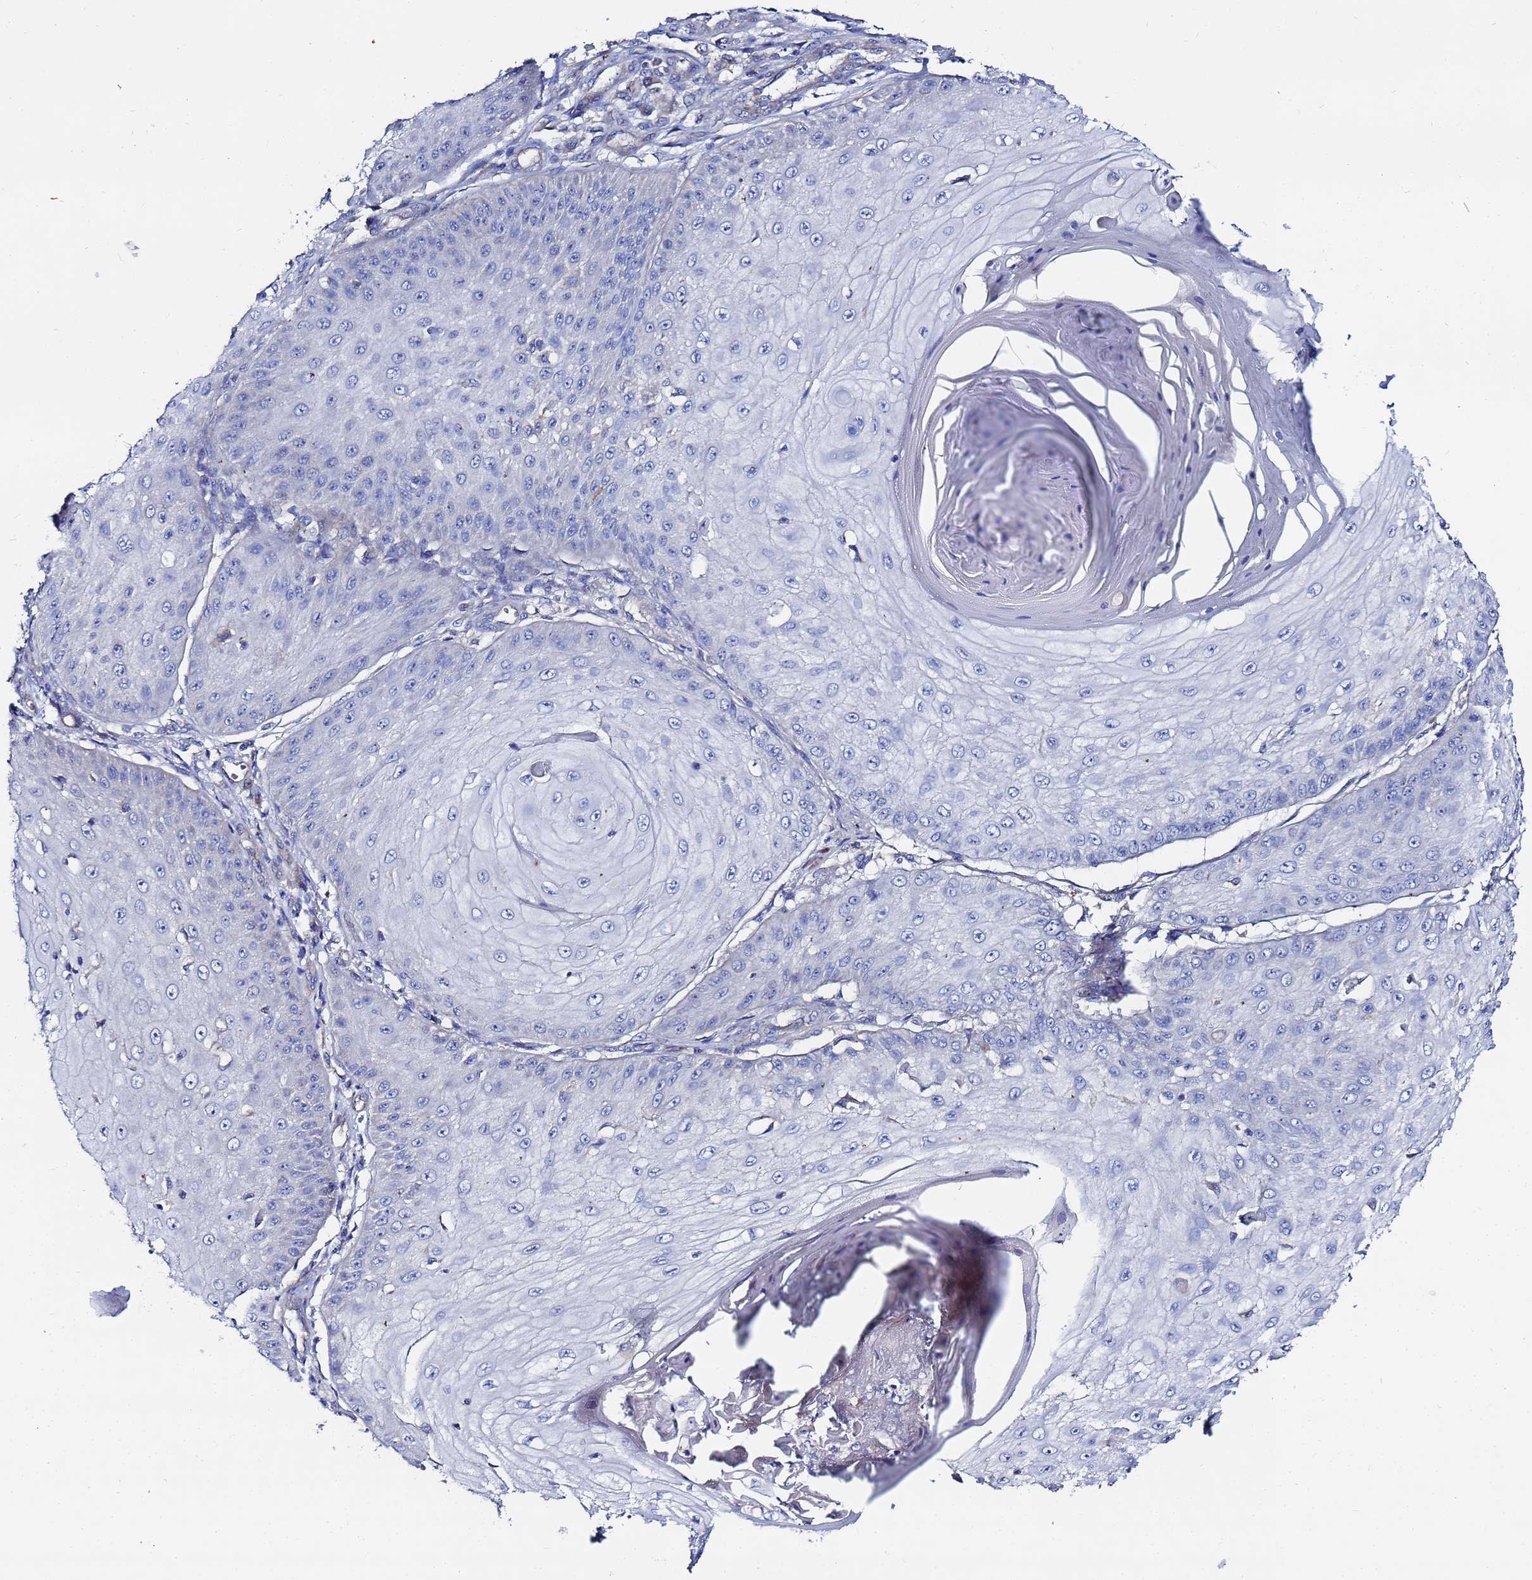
{"staining": {"intensity": "negative", "quantity": "none", "location": "none"}, "tissue": "skin cancer", "cell_type": "Tumor cells", "image_type": "cancer", "snomed": [{"axis": "morphology", "description": "Squamous cell carcinoma, NOS"}, {"axis": "topography", "description": "Skin"}], "caption": "Tumor cells are negative for protein expression in human skin cancer (squamous cell carcinoma).", "gene": "FAHD2A", "patient": {"sex": "male", "age": 70}}